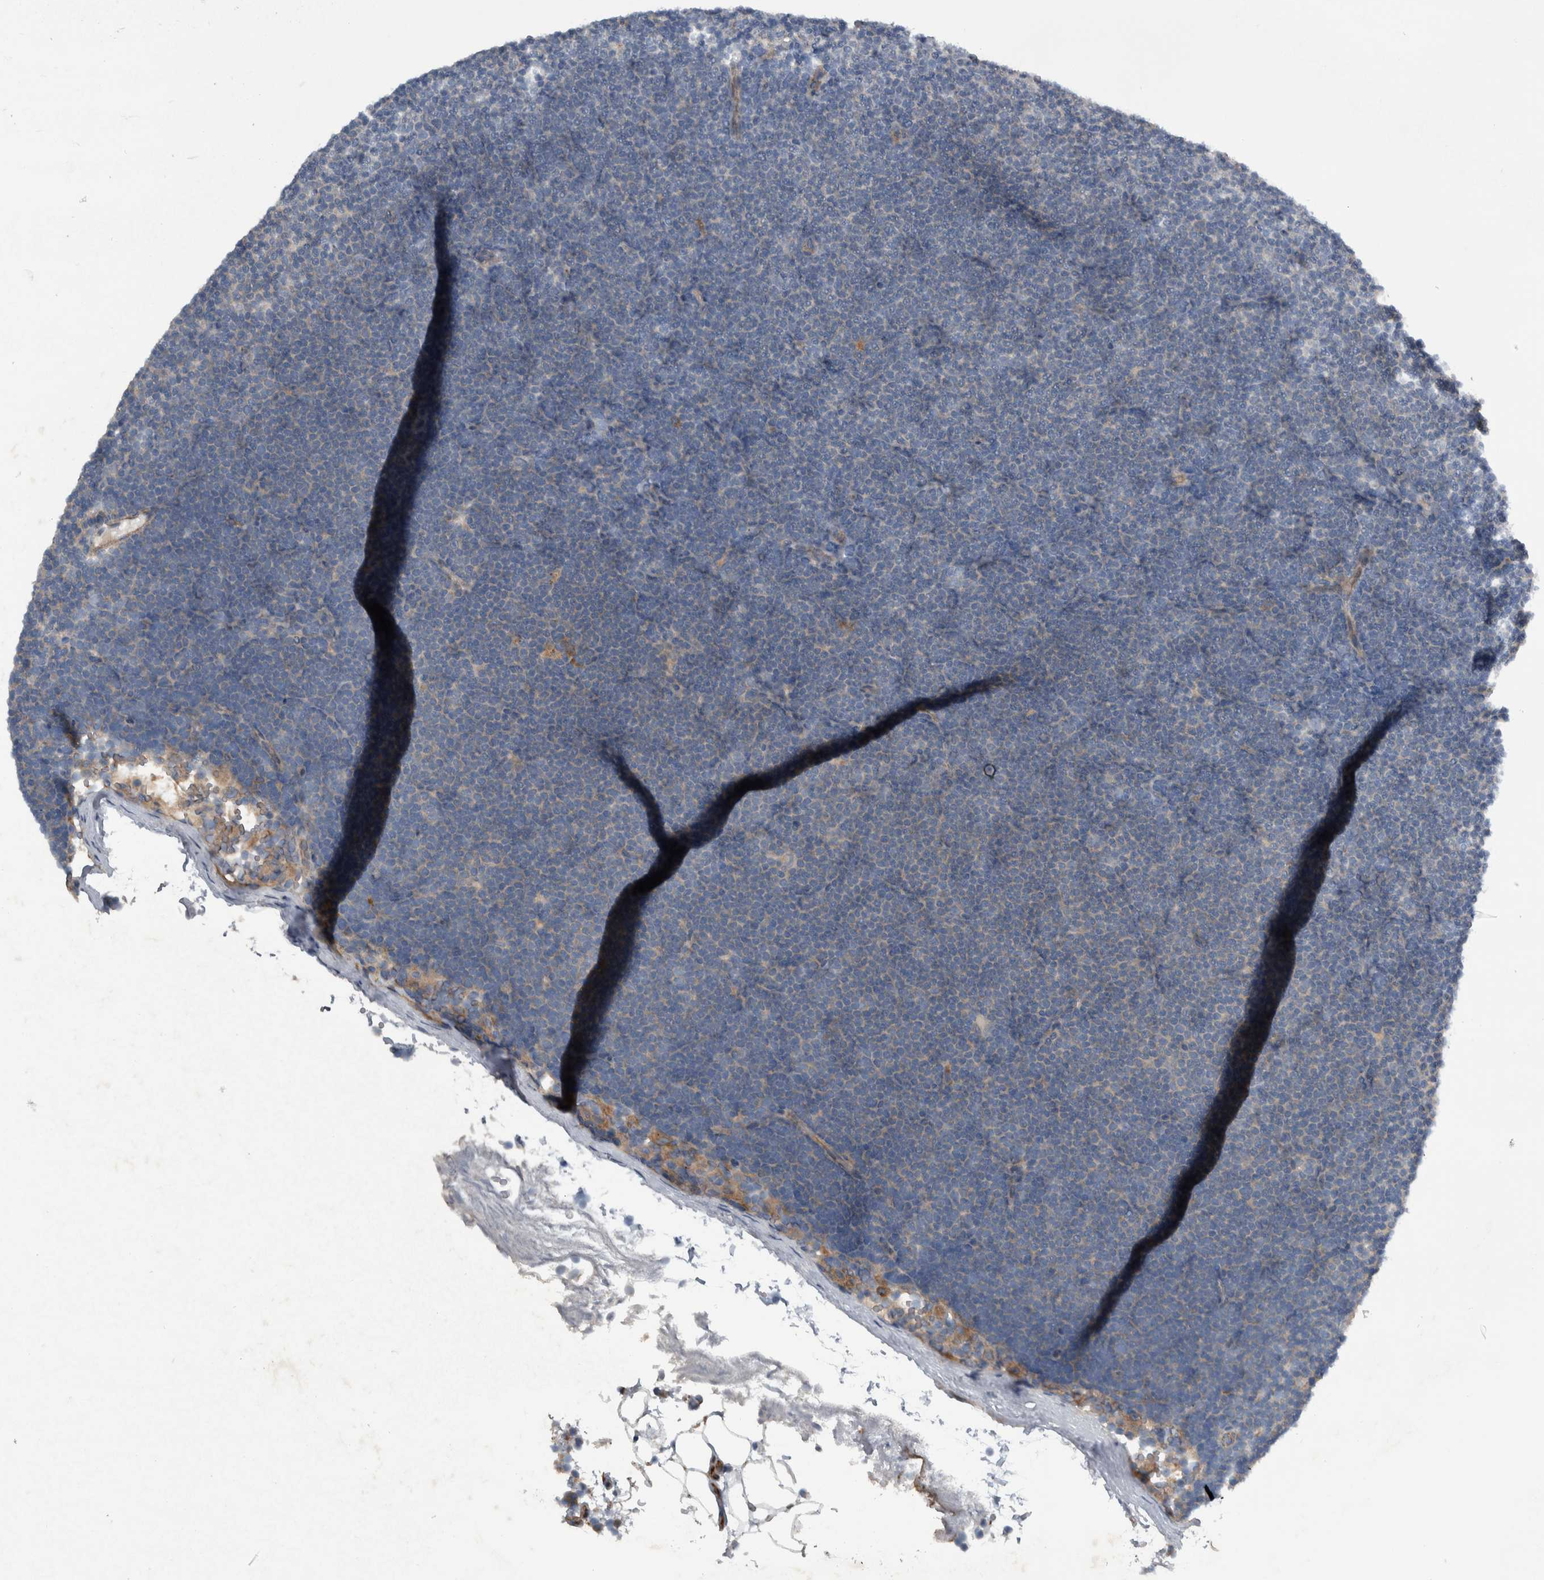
{"staining": {"intensity": "negative", "quantity": "none", "location": "none"}, "tissue": "lymphoma", "cell_type": "Tumor cells", "image_type": "cancer", "snomed": [{"axis": "morphology", "description": "Malignant lymphoma, non-Hodgkin's type, Low grade"}, {"axis": "topography", "description": "Lymph node"}], "caption": "There is no significant expression in tumor cells of low-grade malignant lymphoma, non-Hodgkin's type. (Brightfield microscopy of DAB (3,3'-diaminobenzidine) immunohistochemistry (IHC) at high magnification).", "gene": "NT5C2", "patient": {"sex": "female", "age": 53}}